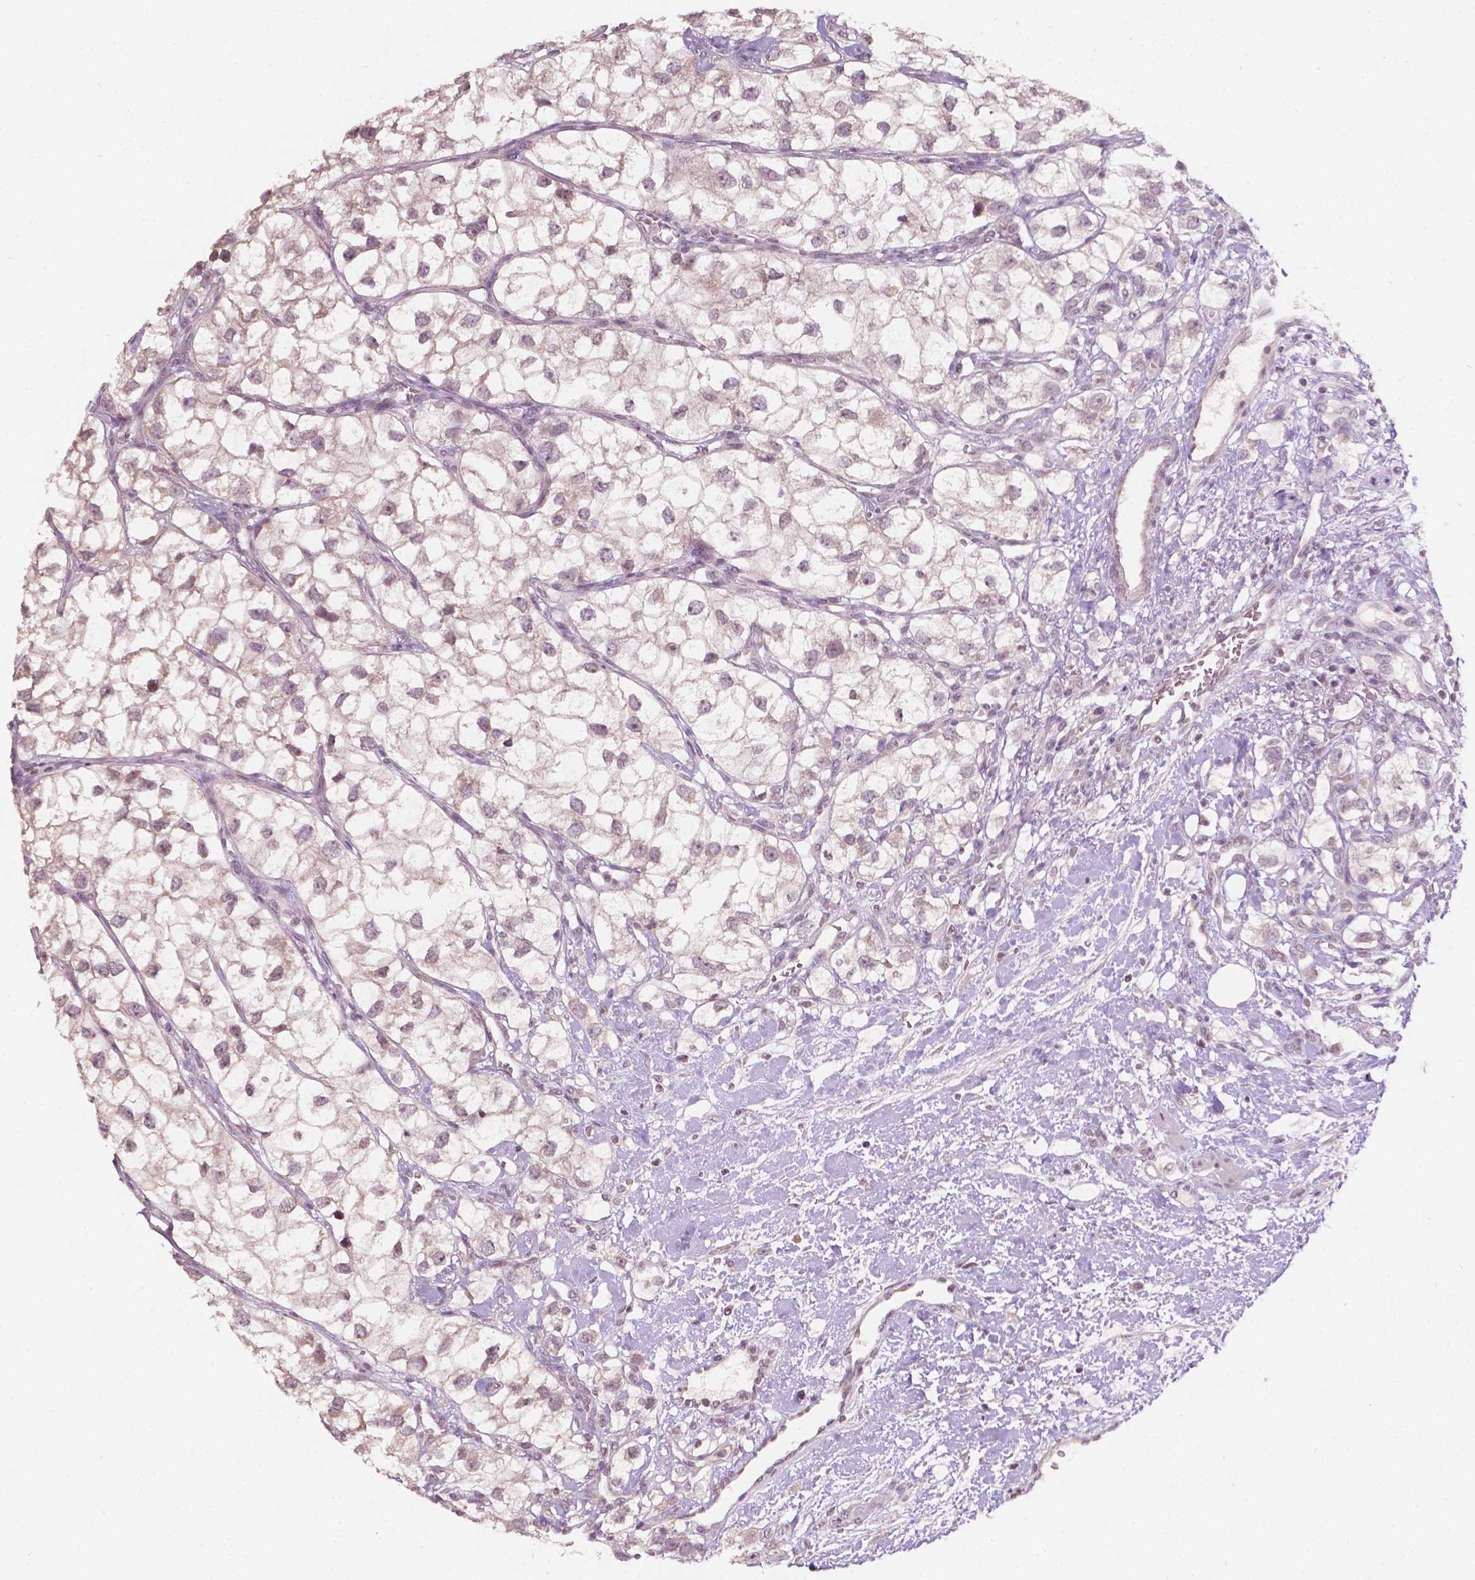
{"staining": {"intensity": "negative", "quantity": "none", "location": "none"}, "tissue": "renal cancer", "cell_type": "Tumor cells", "image_type": "cancer", "snomed": [{"axis": "morphology", "description": "Adenocarcinoma, NOS"}, {"axis": "topography", "description": "Kidney"}], "caption": "A micrograph of human renal cancer is negative for staining in tumor cells.", "gene": "NOS1AP", "patient": {"sex": "male", "age": 59}}